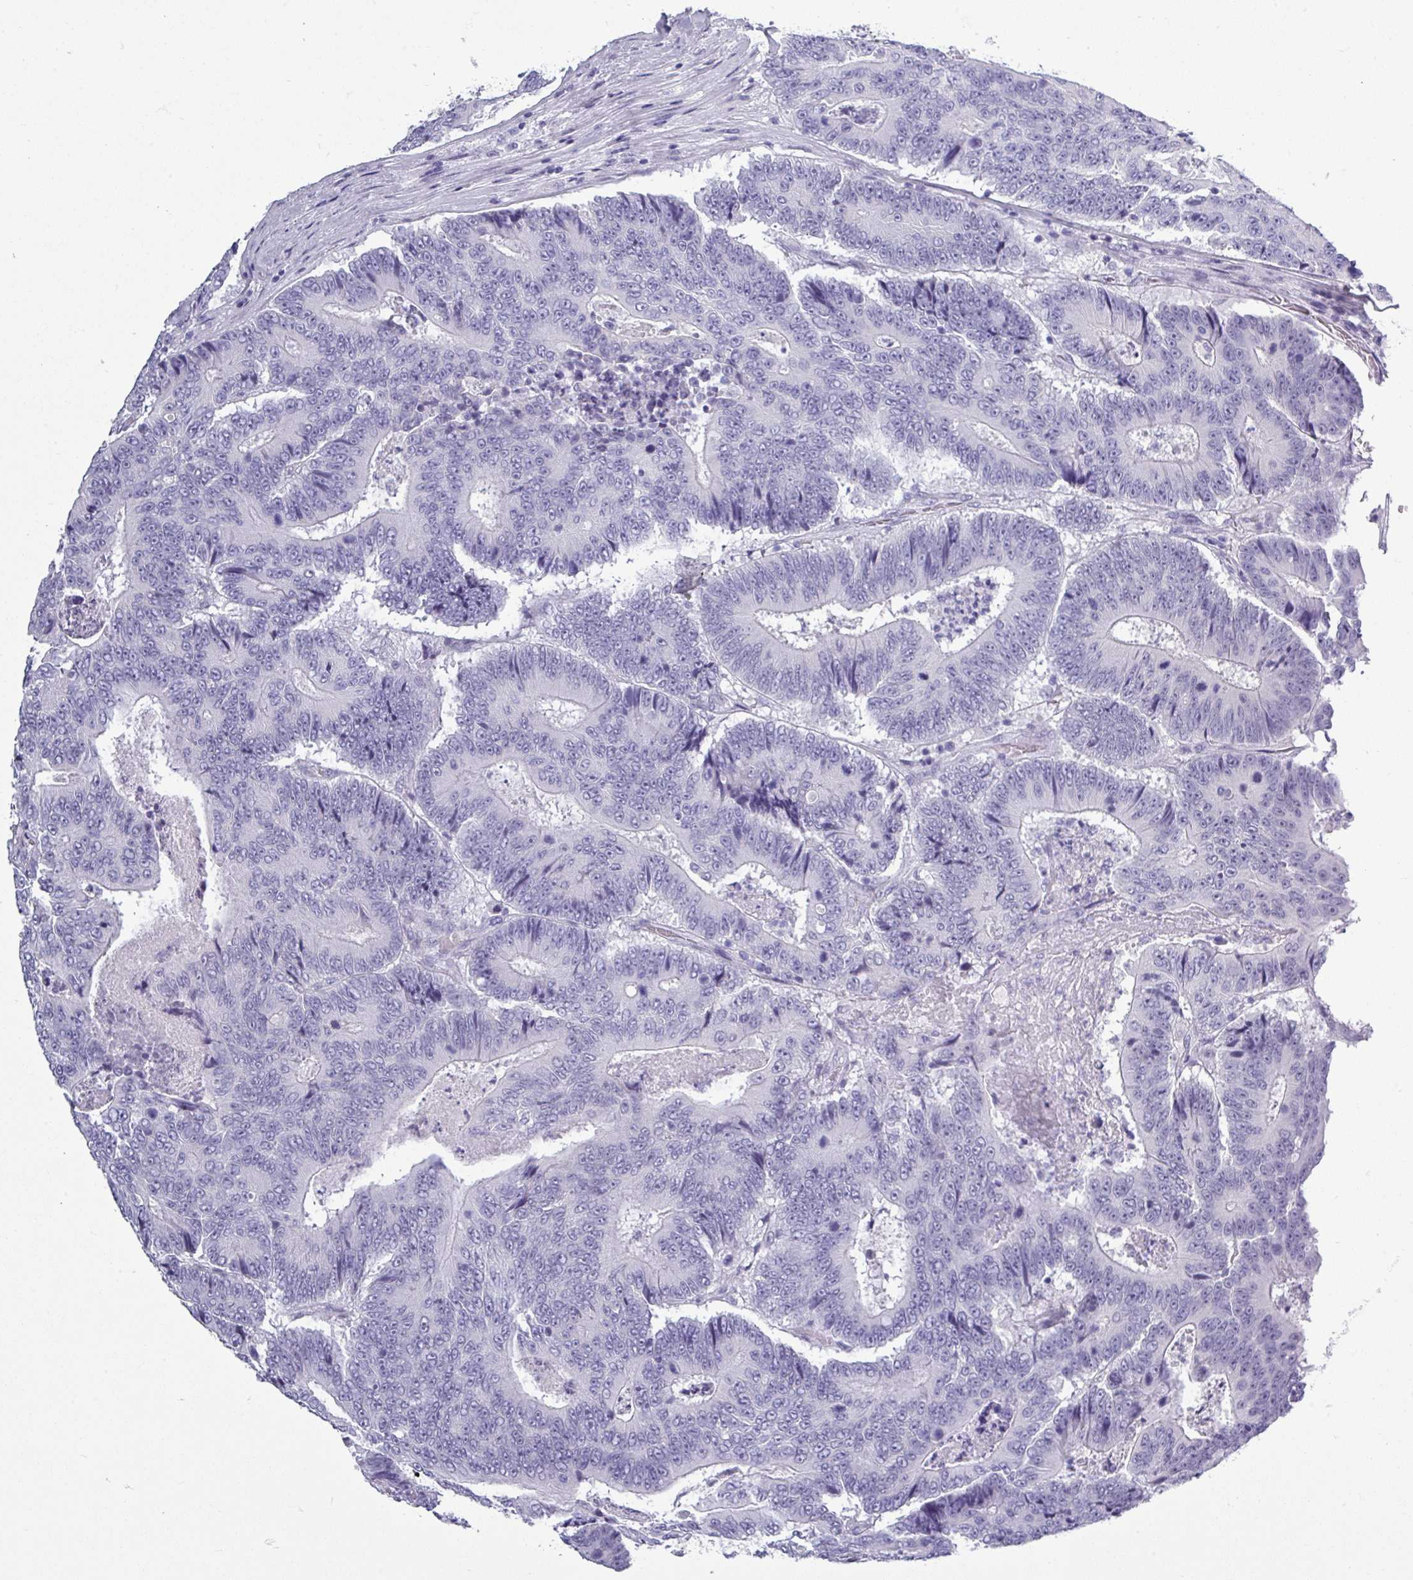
{"staining": {"intensity": "negative", "quantity": "none", "location": "none"}, "tissue": "colorectal cancer", "cell_type": "Tumor cells", "image_type": "cancer", "snomed": [{"axis": "morphology", "description": "Adenocarcinoma, NOS"}, {"axis": "topography", "description": "Colon"}], "caption": "IHC of human colorectal cancer exhibits no expression in tumor cells.", "gene": "SRGAP1", "patient": {"sex": "male", "age": 83}}